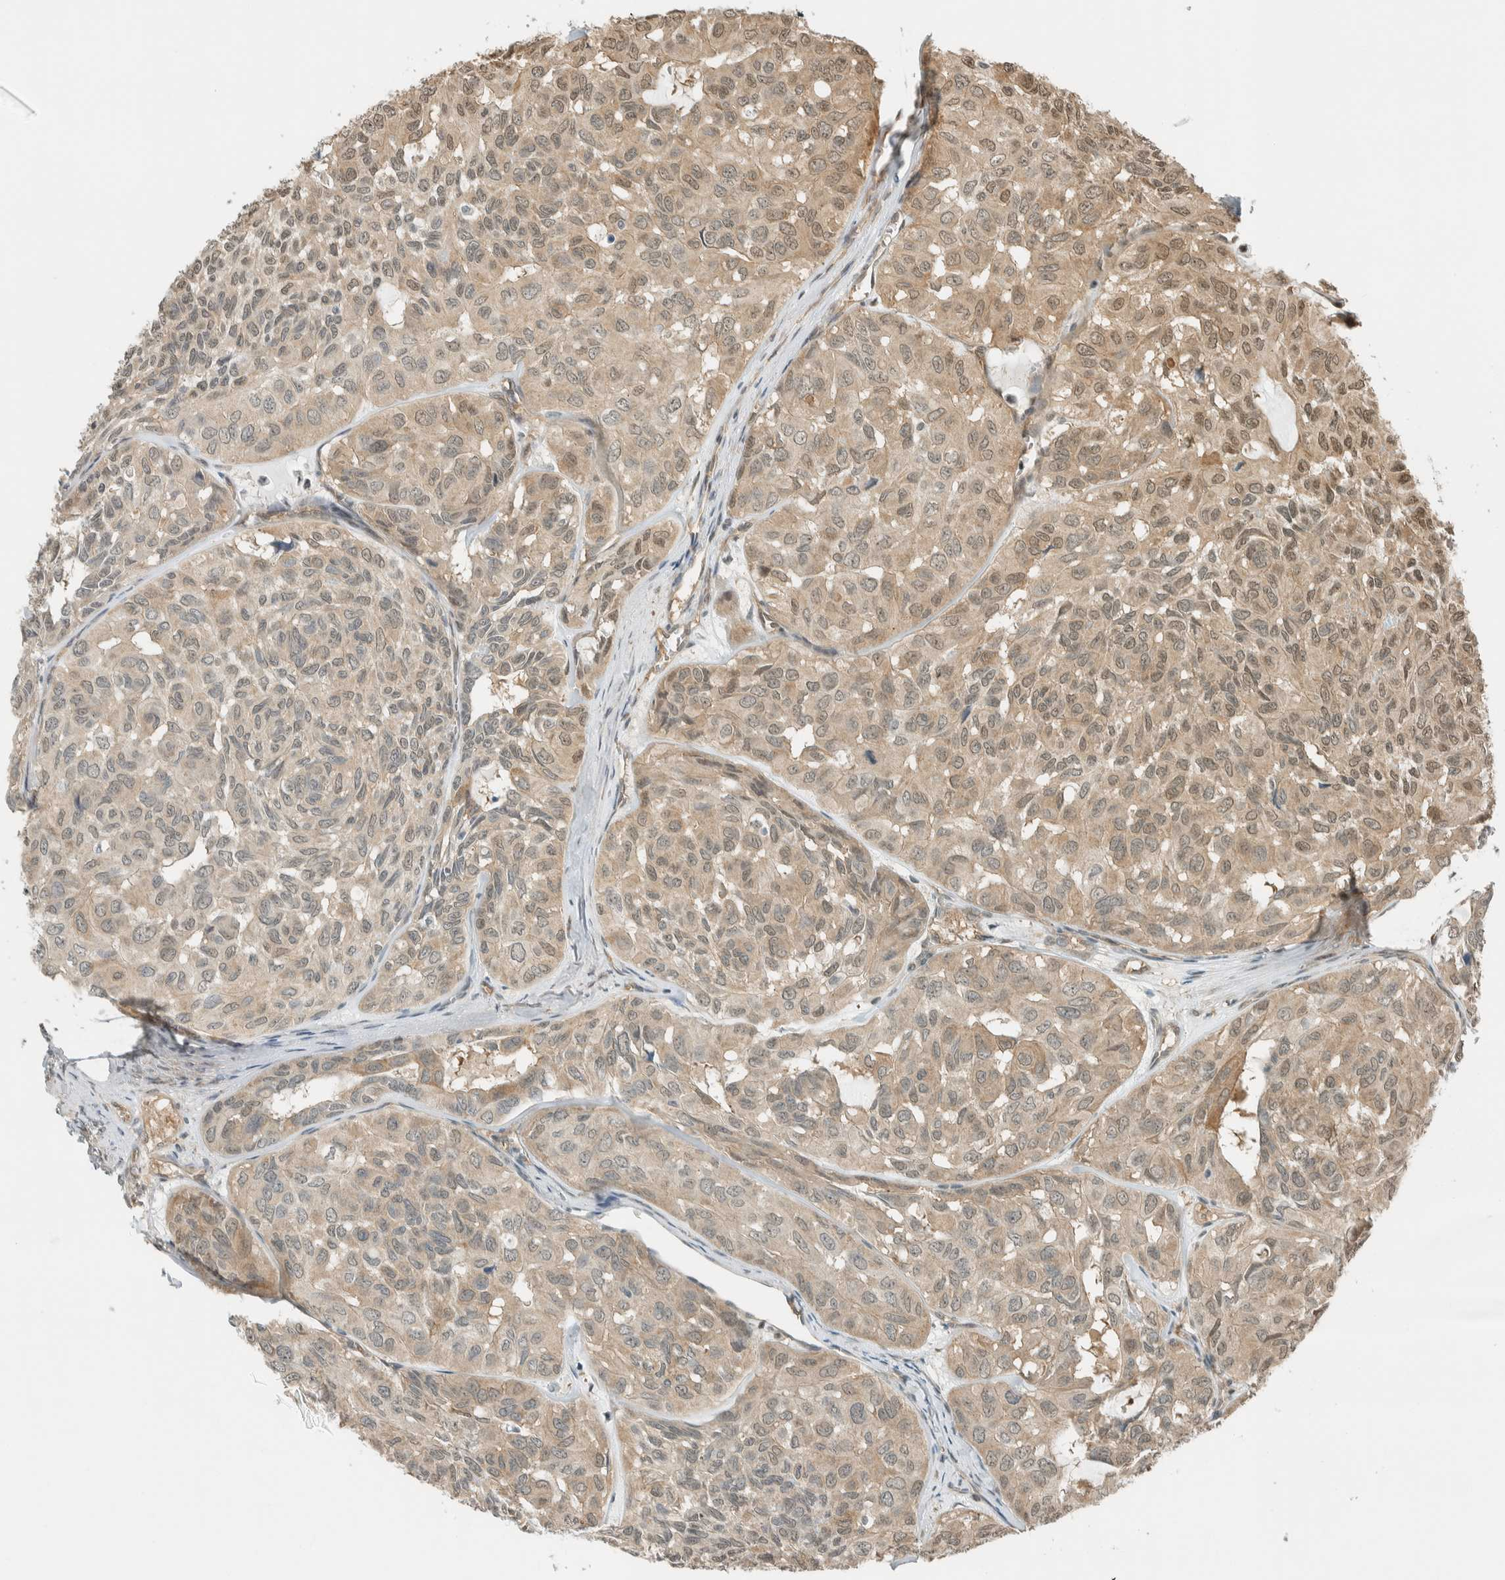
{"staining": {"intensity": "weak", "quantity": ">75%", "location": "cytoplasmic/membranous,nuclear"}, "tissue": "head and neck cancer", "cell_type": "Tumor cells", "image_type": "cancer", "snomed": [{"axis": "morphology", "description": "Adenocarcinoma, NOS"}, {"axis": "topography", "description": "Salivary gland, NOS"}, {"axis": "topography", "description": "Head-Neck"}], "caption": "A brown stain shows weak cytoplasmic/membranous and nuclear expression of a protein in human head and neck cancer (adenocarcinoma) tumor cells. (DAB IHC, brown staining for protein, blue staining for nuclei).", "gene": "NIBAN2", "patient": {"sex": "female", "age": 76}}